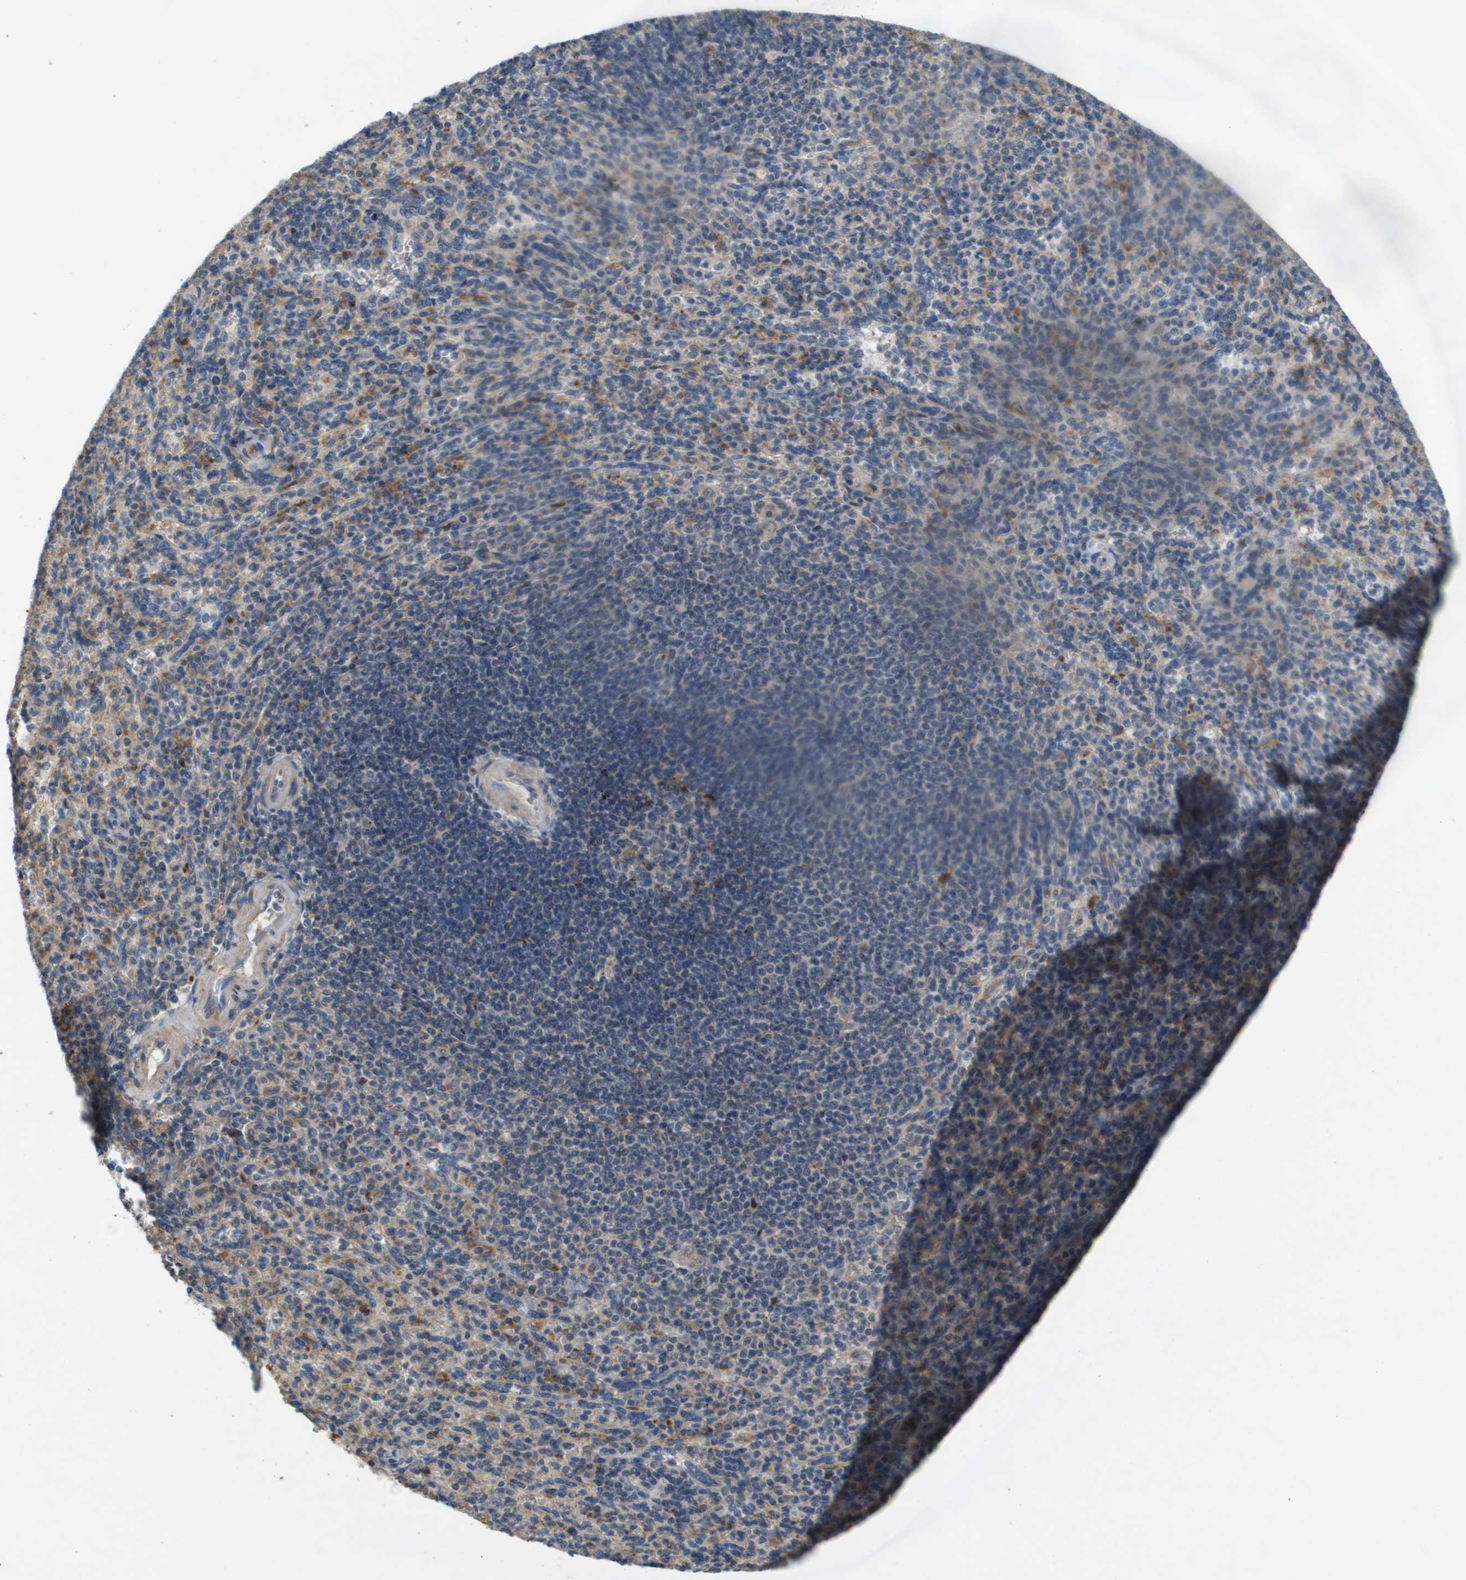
{"staining": {"intensity": "moderate", "quantity": "25%-75%", "location": "cytoplasmic/membranous"}, "tissue": "spleen", "cell_type": "Cells in red pulp", "image_type": "normal", "snomed": [{"axis": "morphology", "description": "Normal tissue, NOS"}, {"axis": "topography", "description": "Spleen"}], "caption": "Protein staining of unremarkable spleen displays moderate cytoplasmic/membranous positivity in about 25%-75% of cells in red pulp. The staining was performed using DAB (3,3'-diaminobenzidine) to visualize the protein expression in brown, while the nuclei were stained in blue with hematoxylin (Magnification: 20x).", "gene": "B3GNT5", "patient": {"sex": "male", "age": 36}}